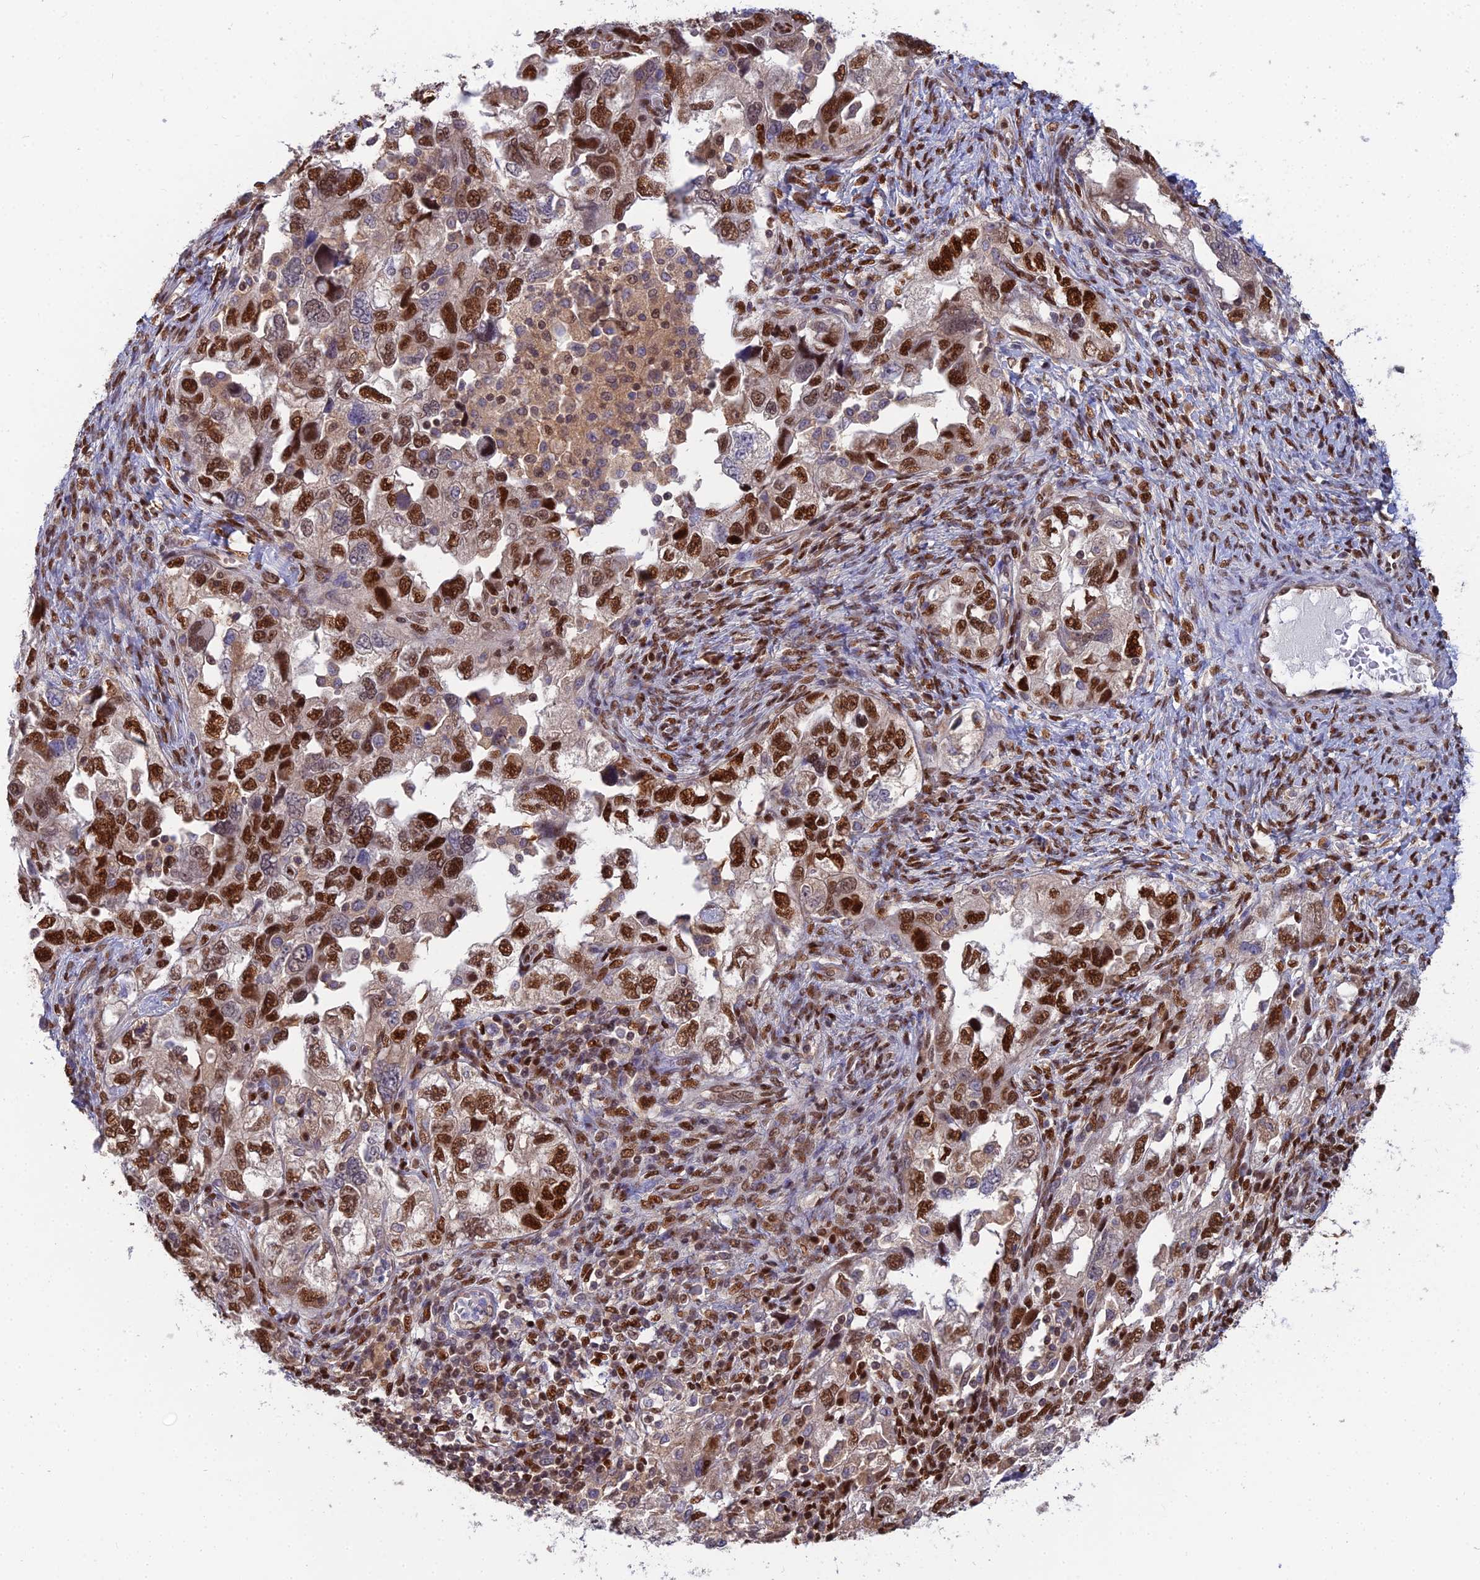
{"staining": {"intensity": "strong", "quantity": ">75%", "location": "nuclear"}, "tissue": "ovarian cancer", "cell_type": "Tumor cells", "image_type": "cancer", "snomed": [{"axis": "morphology", "description": "Carcinoma, NOS"}, {"axis": "morphology", "description": "Cystadenocarcinoma, serous, NOS"}, {"axis": "topography", "description": "Ovary"}], "caption": "IHC micrograph of ovarian cancer (carcinoma) stained for a protein (brown), which demonstrates high levels of strong nuclear positivity in about >75% of tumor cells.", "gene": "DNPEP", "patient": {"sex": "female", "age": 69}}